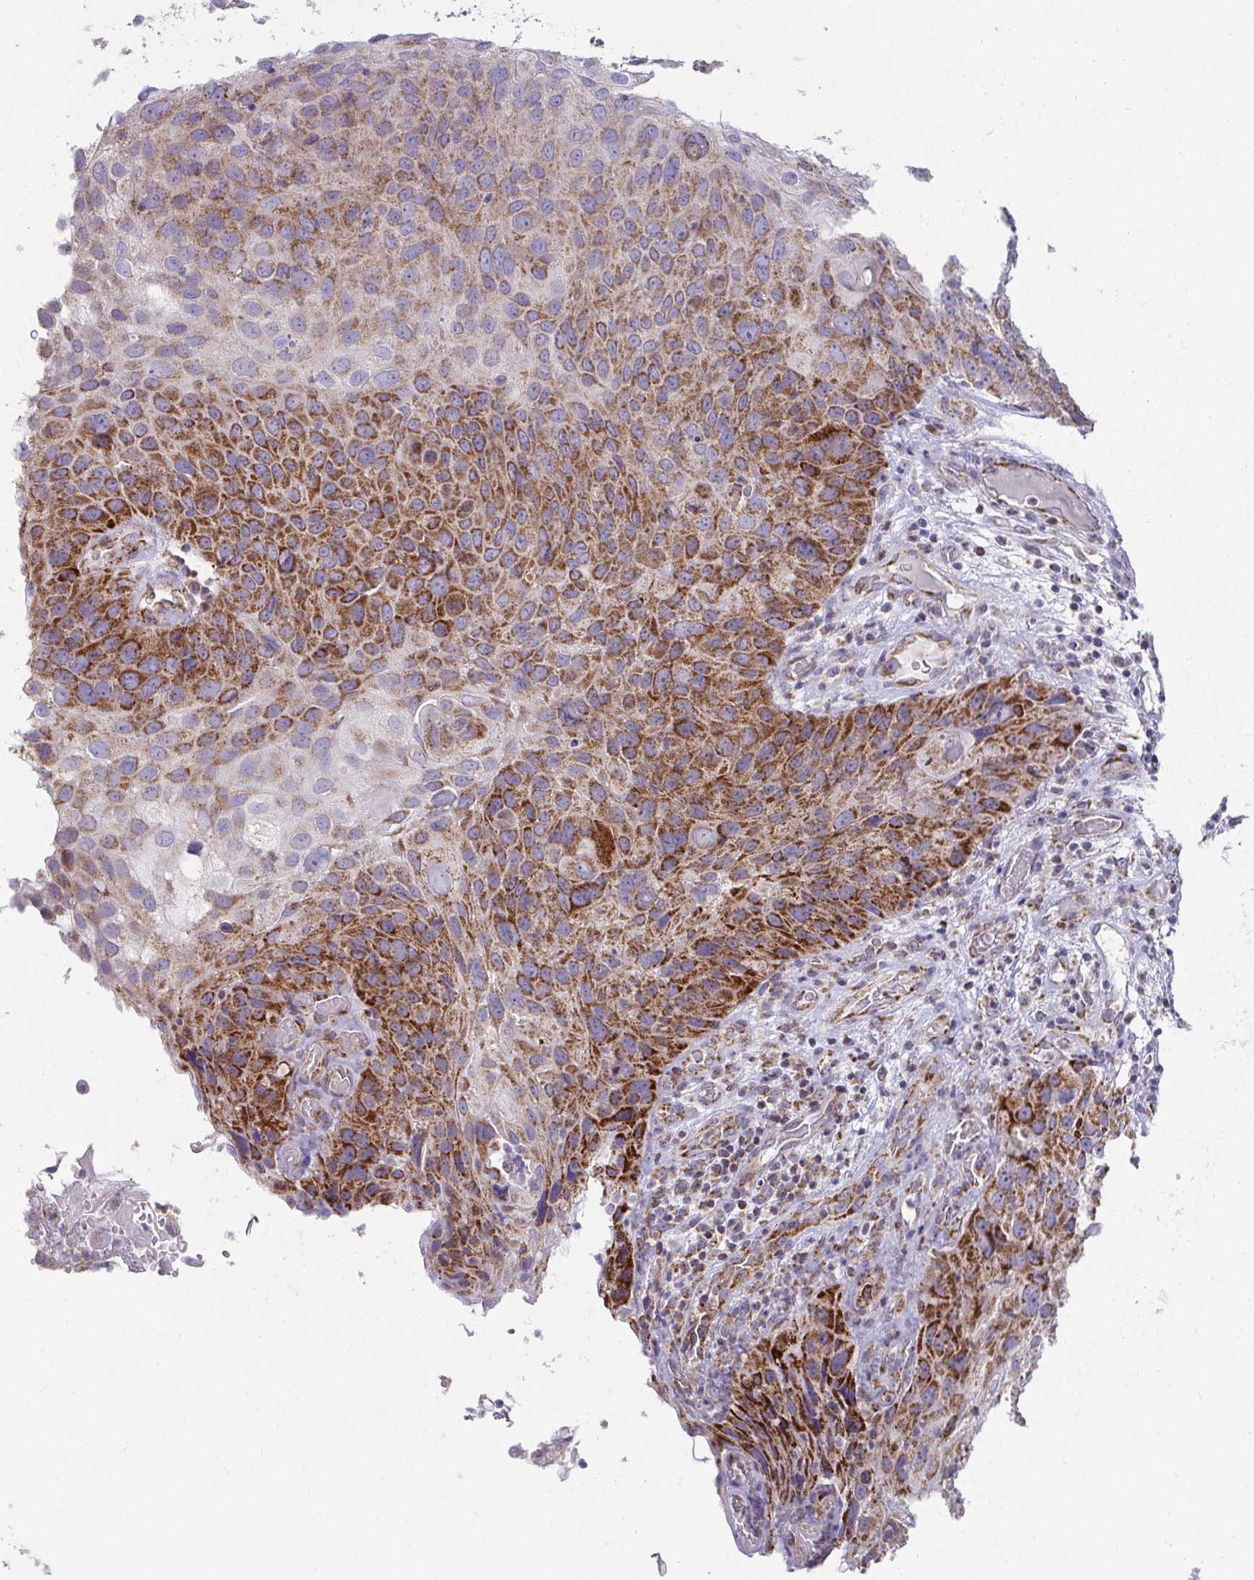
{"staining": {"intensity": "strong", "quantity": "25%-75%", "location": "cytoplasmic/membranous"}, "tissue": "skin cancer", "cell_type": "Tumor cells", "image_type": "cancer", "snomed": [{"axis": "morphology", "description": "Squamous cell carcinoma, NOS"}, {"axis": "topography", "description": "Skin"}], "caption": "IHC image of human squamous cell carcinoma (skin) stained for a protein (brown), which displays high levels of strong cytoplasmic/membranous staining in about 25%-75% of tumor cells.", "gene": "EXOC5", "patient": {"sex": "male", "age": 87}}